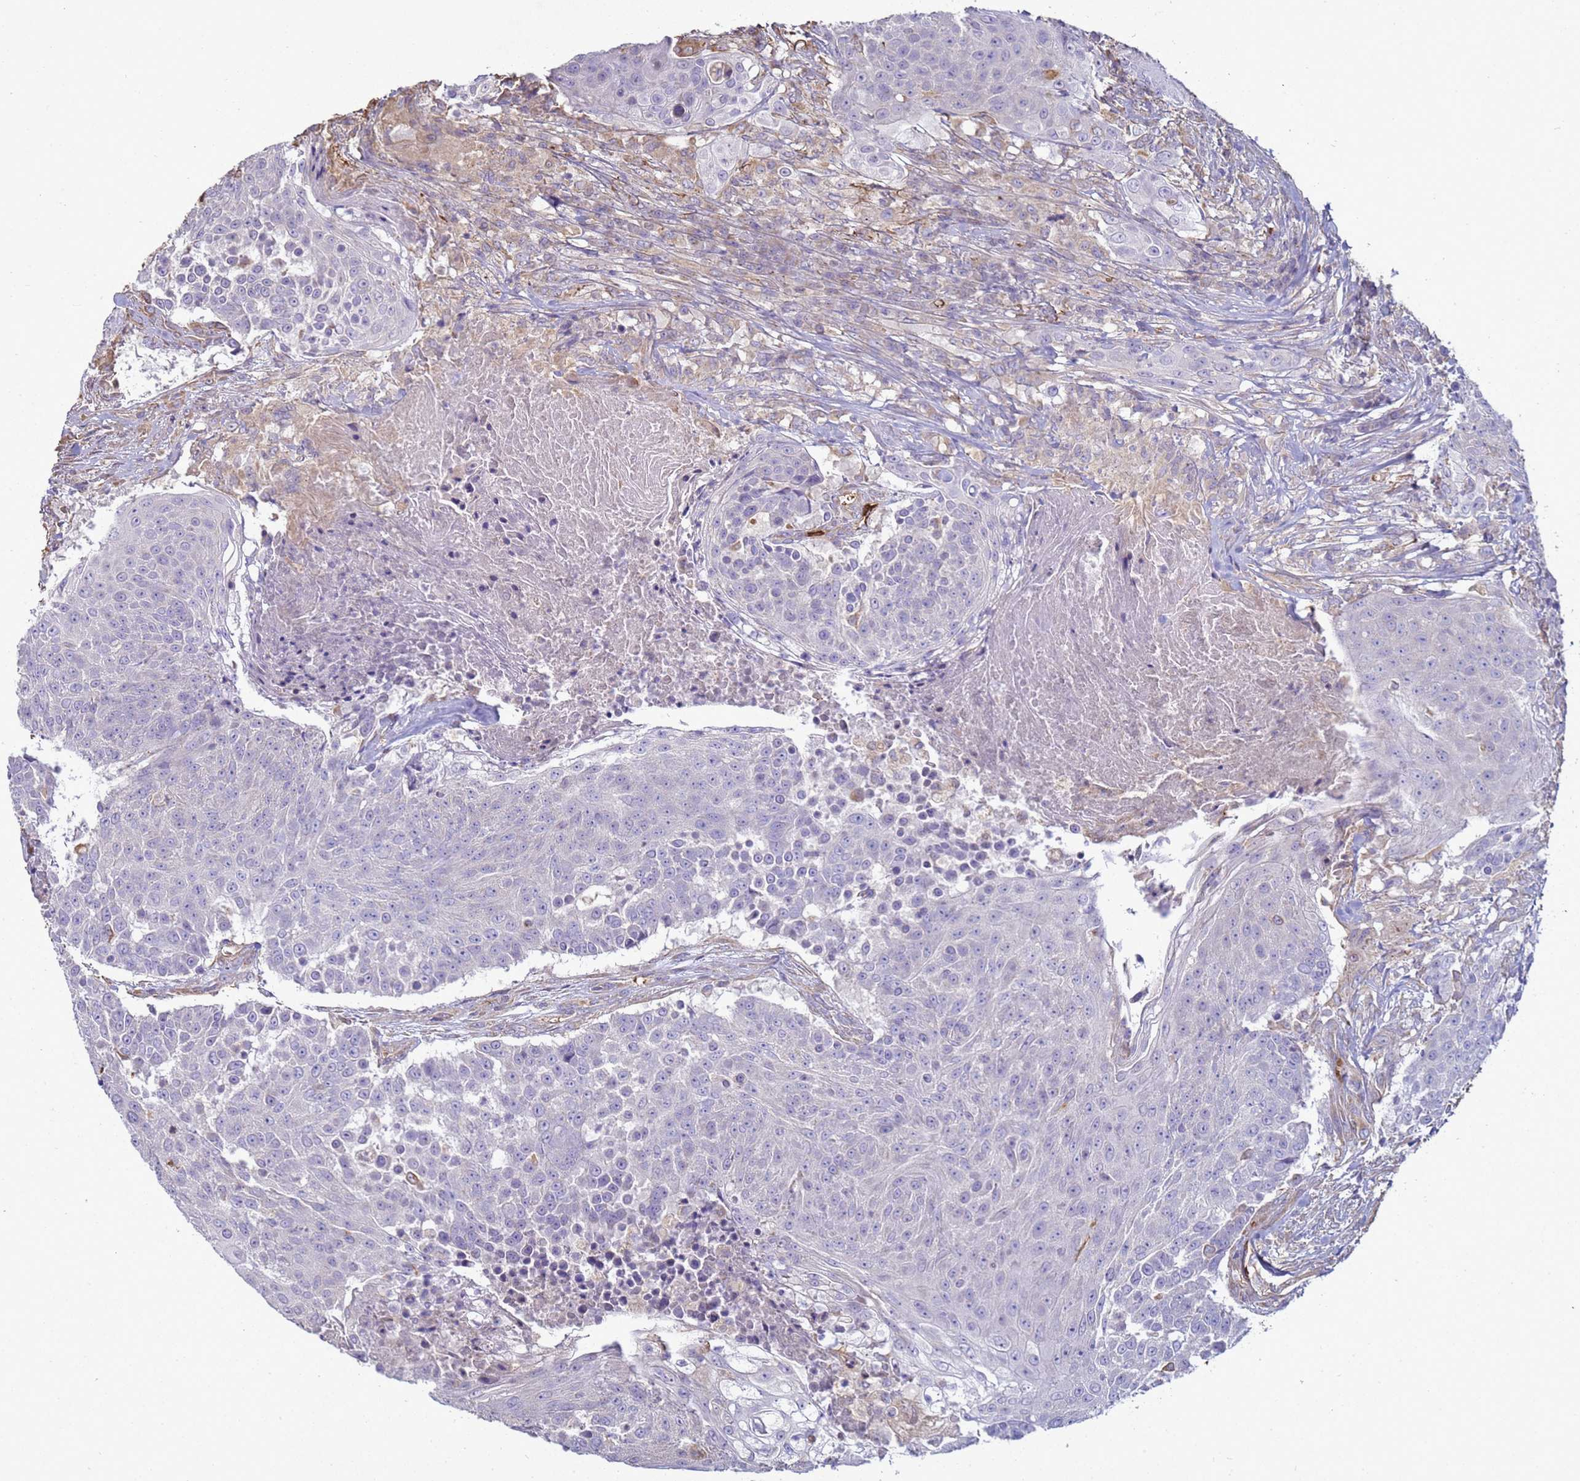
{"staining": {"intensity": "negative", "quantity": "none", "location": "none"}, "tissue": "urothelial cancer", "cell_type": "Tumor cells", "image_type": "cancer", "snomed": [{"axis": "morphology", "description": "Urothelial carcinoma, High grade"}, {"axis": "topography", "description": "Urinary bladder"}], "caption": "This photomicrograph is of urothelial cancer stained with IHC to label a protein in brown with the nuclei are counter-stained blue. There is no positivity in tumor cells.", "gene": "SGIP1", "patient": {"sex": "female", "age": 63}}